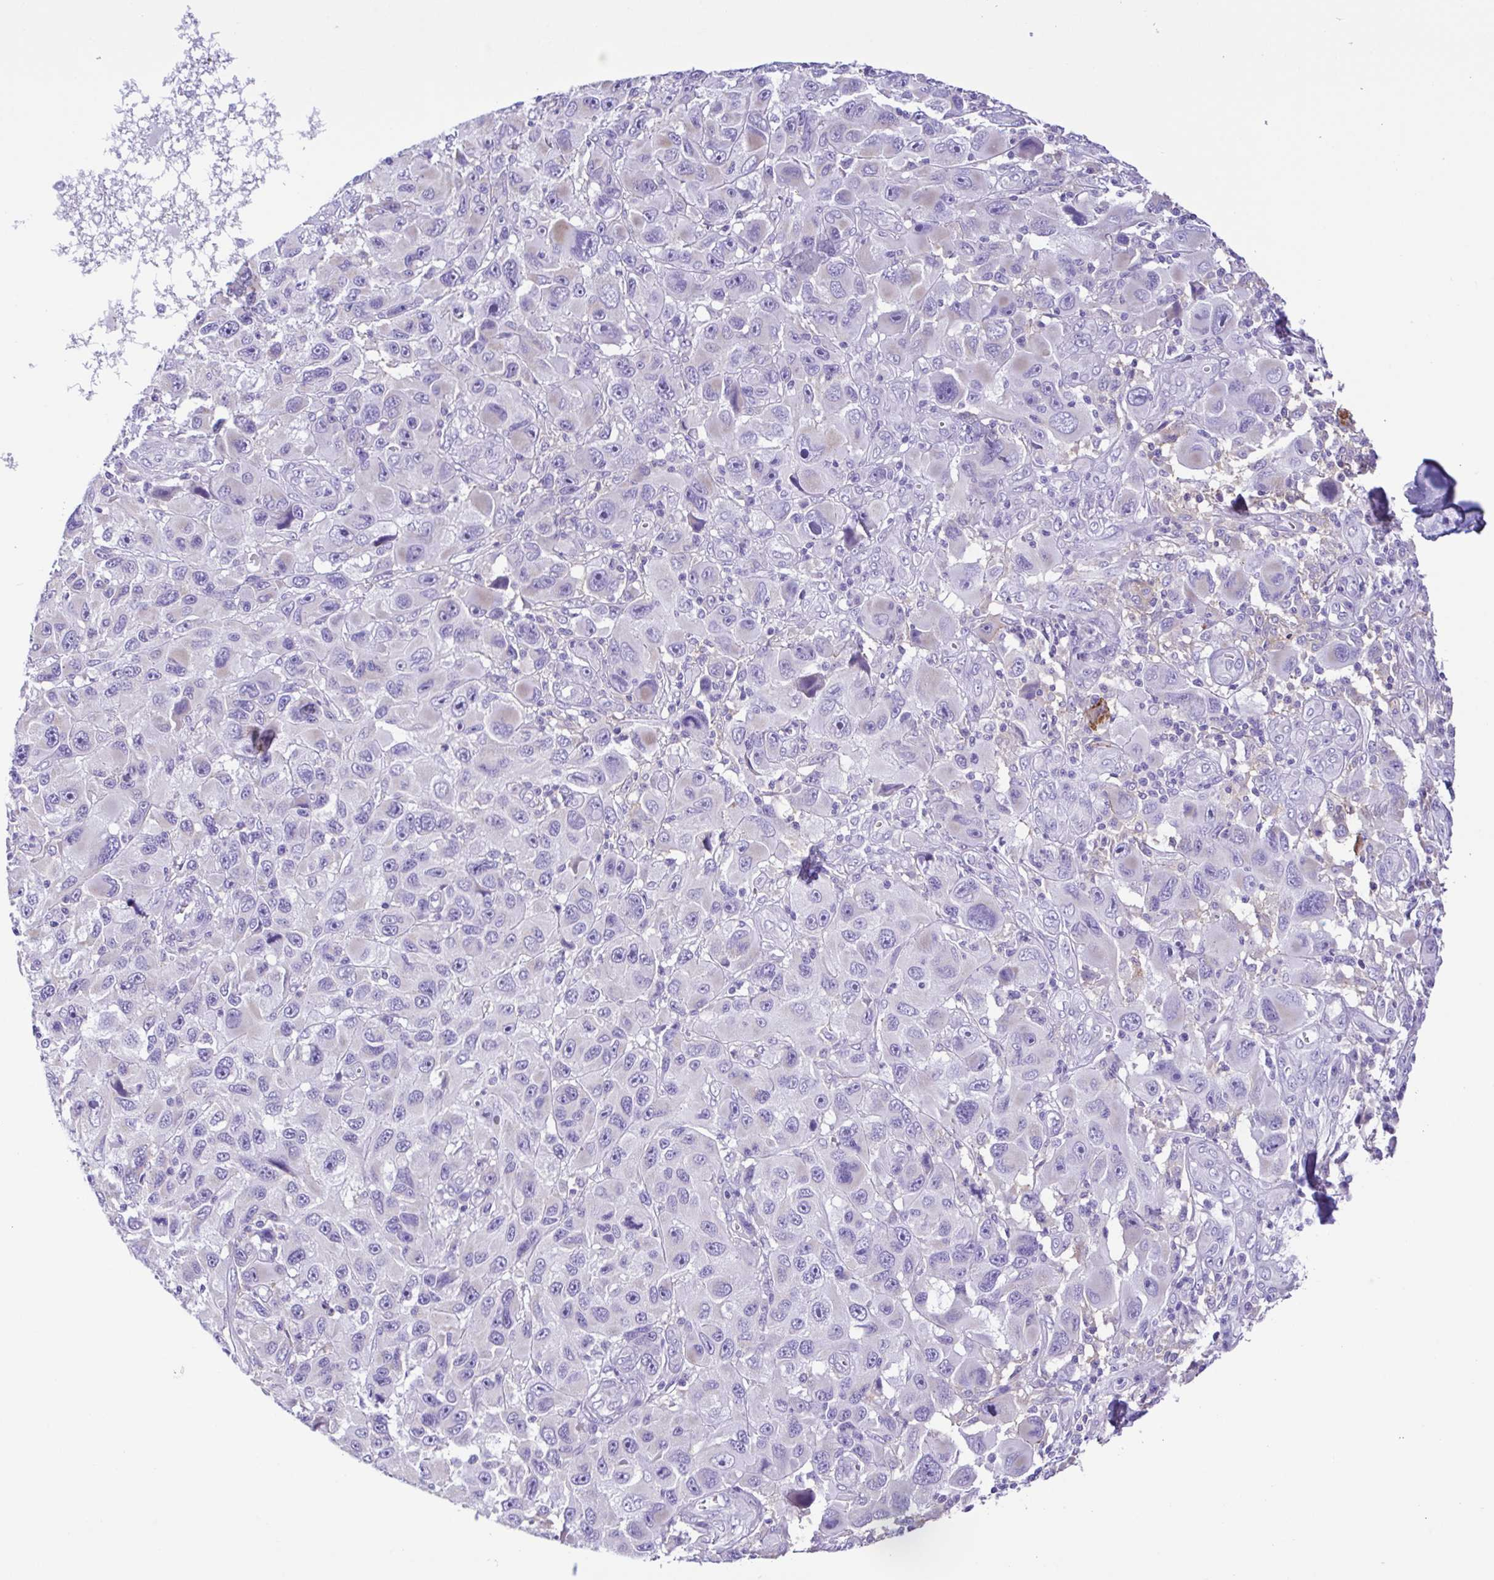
{"staining": {"intensity": "negative", "quantity": "none", "location": "none"}, "tissue": "melanoma", "cell_type": "Tumor cells", "image_type": "cancer", "snomed": [{"axis": "morphology", "description": "Malignant melanoma, NOS"}, {"axis": "topography", "description": "Skin"}], "caption": "A photomicrograph of human melanoma is negative for staining in tumor cells.", "gene": "CD72", "patient": {"sex": "male", "age": 53}}